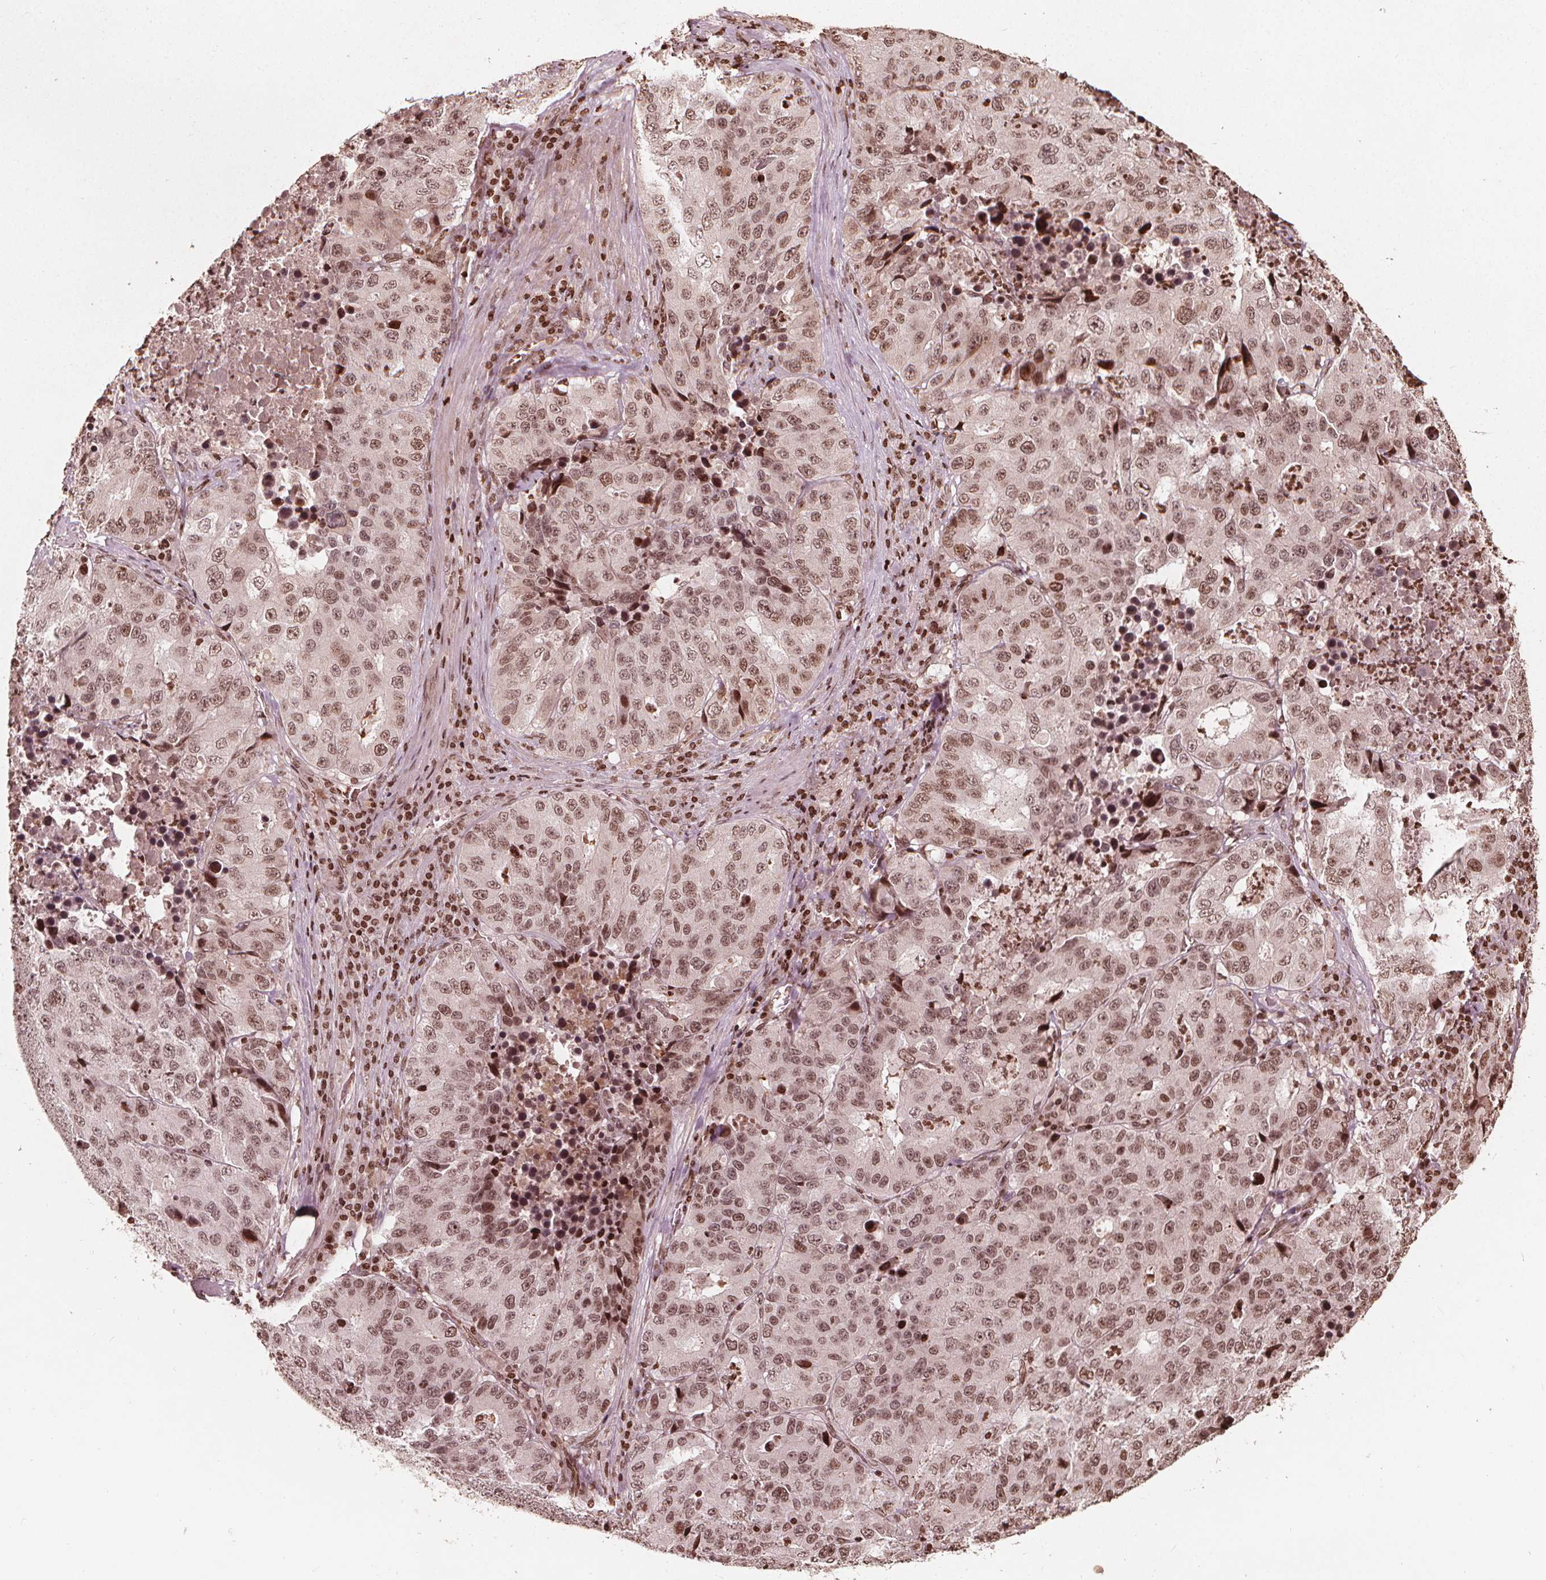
{"staining": {"intensity": "moderate", "quantity": ">75%", "location": "nuclear"}, "tissue": "stomach cancer", "cell_type": "Tumor cells", "image_type": "cancer", "snomed": [{"axis": "morphology", "description": "Adenocarcinoma, NOS"}, {"axis": "topography", "description": "Stomach"}], "caption": "The photomicrograph displays staining of stomach cancer (adenocarcinoma), revealing moderate nuclear protein expression (brown color) within tumor cells.", "gene": "H3C14", "patient": {"sex": "male", "age": 71}}